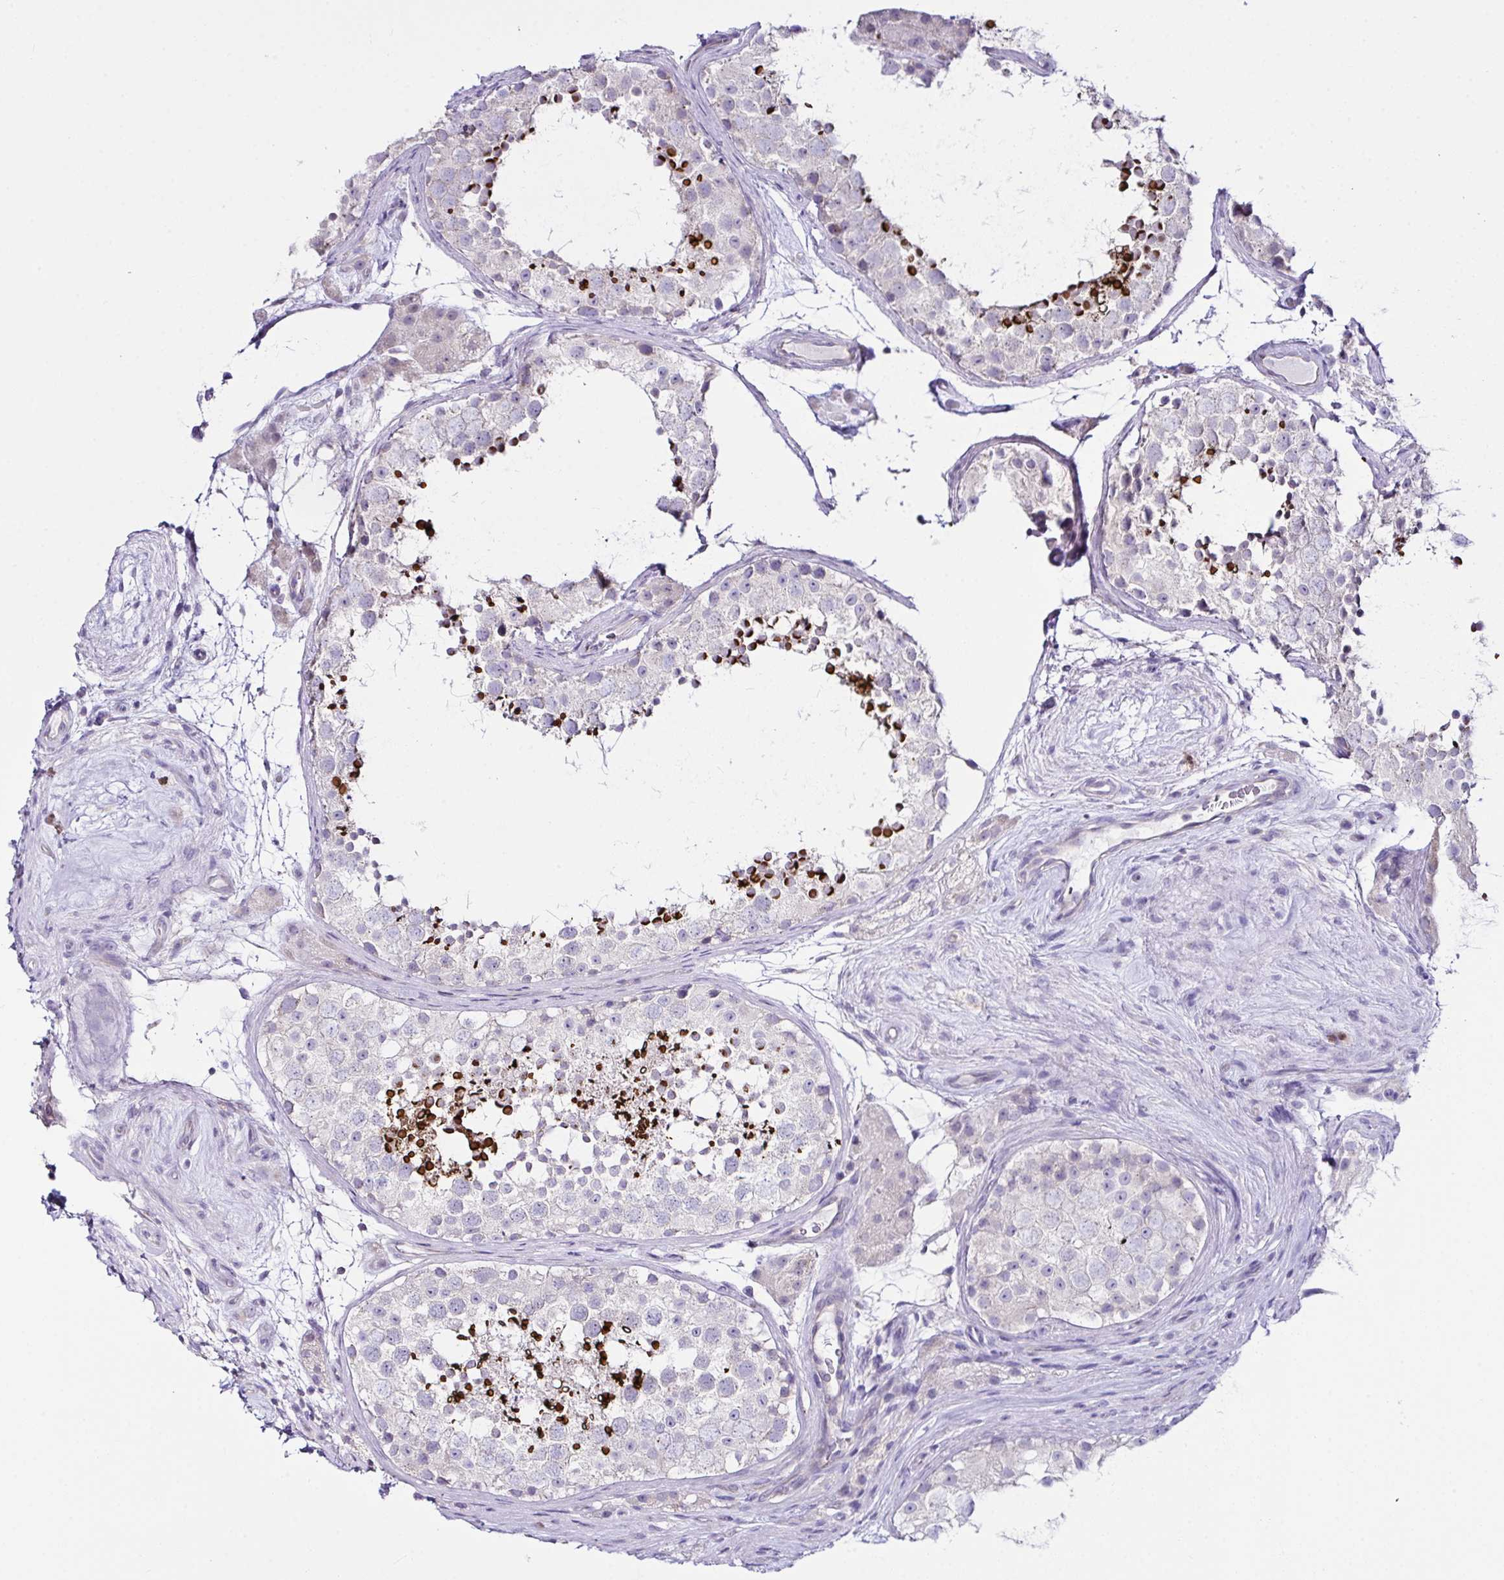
{"staining": {"intensity": "strong", "quantity": "<25%", "location": "cytoplasmic/membranous"}, "tissue": "testis", "cell_type": "Cells in seminiferous ducts", "image_type": "normal", "snomed": [{"axis": "morphology", "description": "Normal tissue, NOS"}, {"axis": "topography", "description": "Testis"}], "caption": "A brown stain shows strong cytoplasmic/membranous staining of a protein in cells in seminiferous ducts of normal human testis. The protein of interest is stained brown, and the nuclei are stained in blue (DAB IHC with brightfield microscopy, high magnification).", "gene": "D2HGDH", "patient": {"sex": "male", "age": 41}}